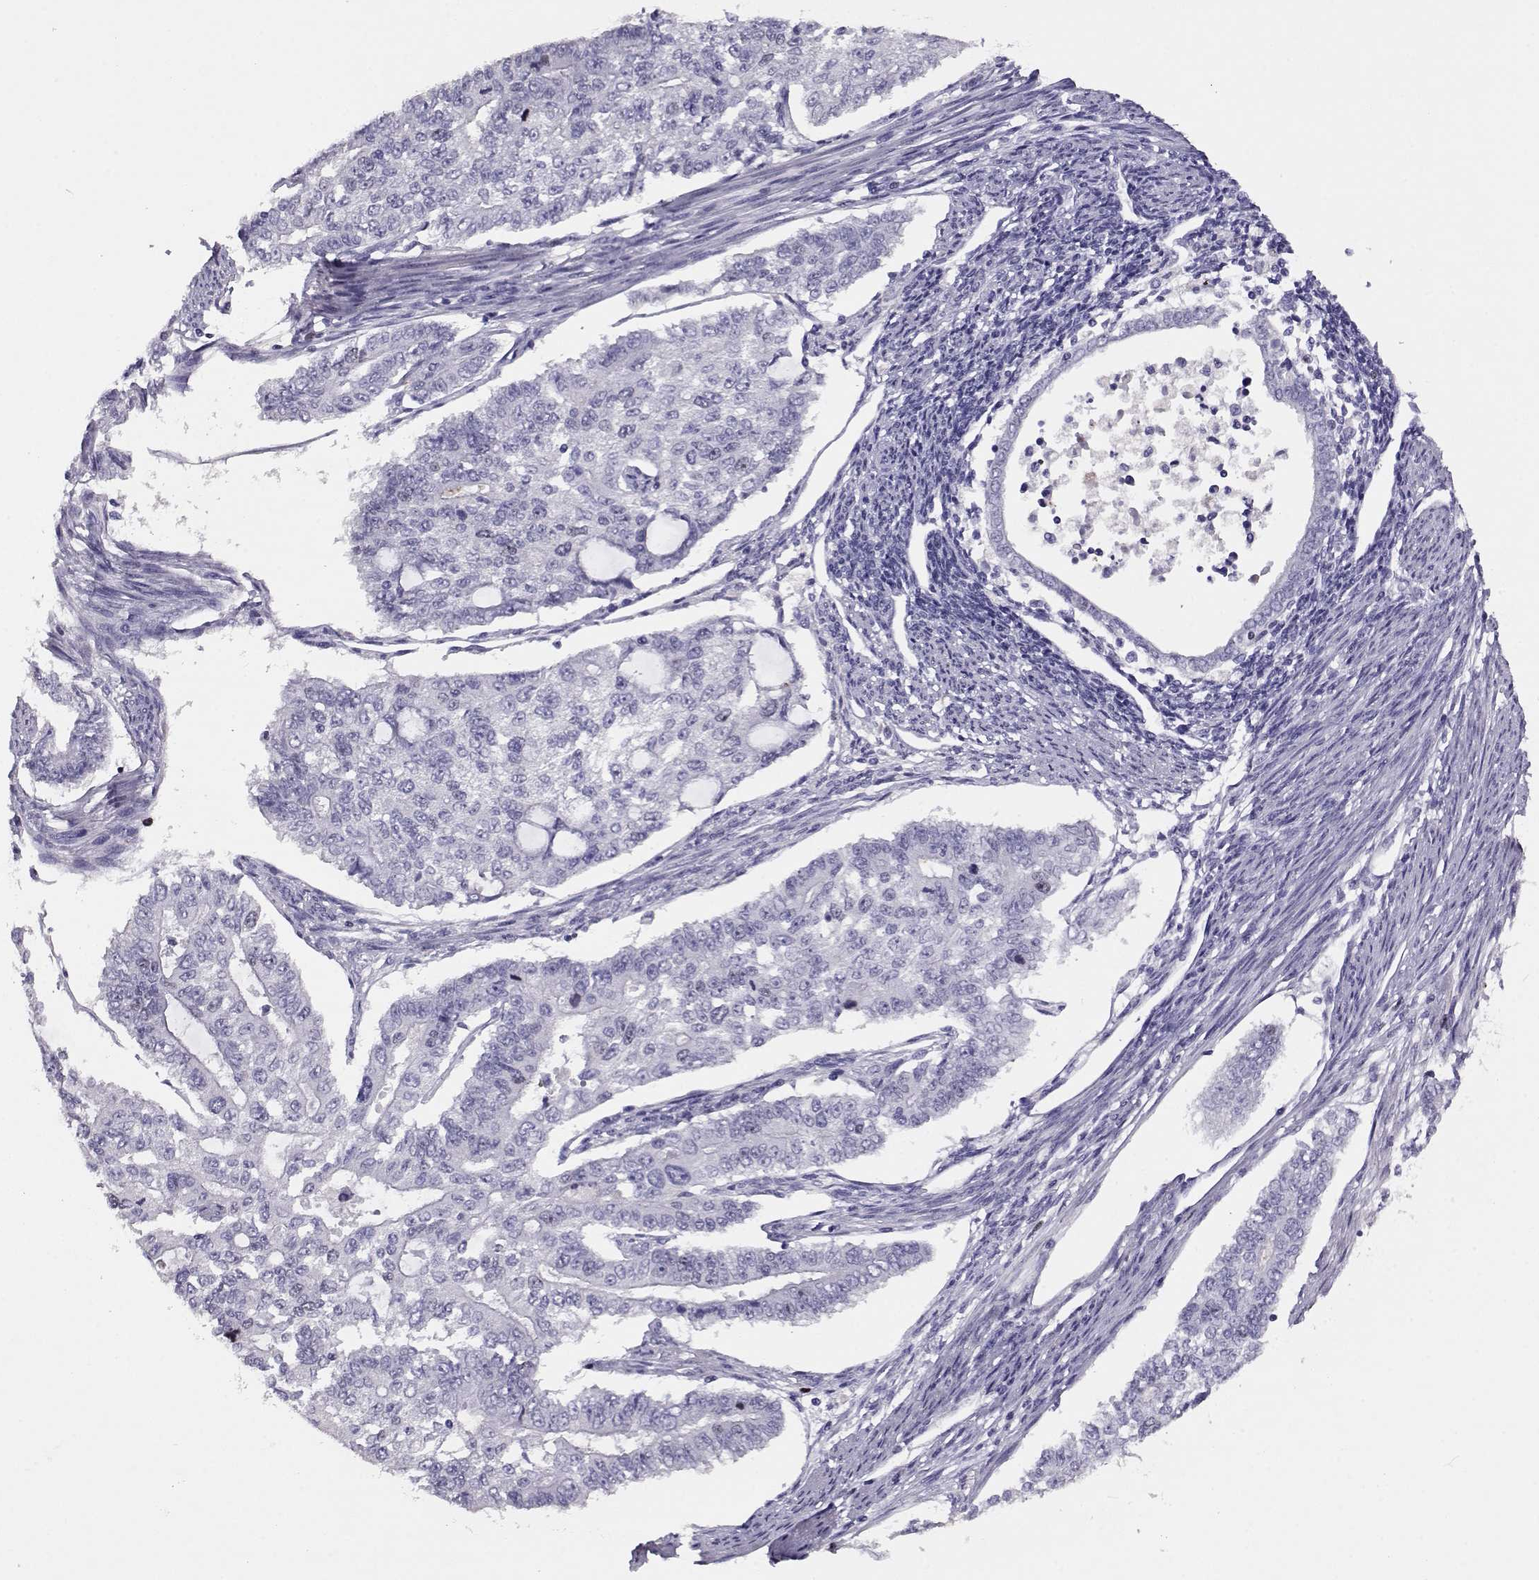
{"staining": {"intensity": "negative", "quantity": "none", "location": "none"}, "tissue": "endometrial cancer", "cell_type": "Tumor cells", "image_type": "cancer", "snomed": [{"axis": "morphology", "description": "Adenocarcinoma, NOS"}, {"axis": "topography", "description": "Uterus"}], "caption": "Endometrial adenocarcinoma was stained to show a protein in brown. There is no significant expression in tumor cells.", "gene": "NPW", "patient": {"sex": "female", "age": 59}}